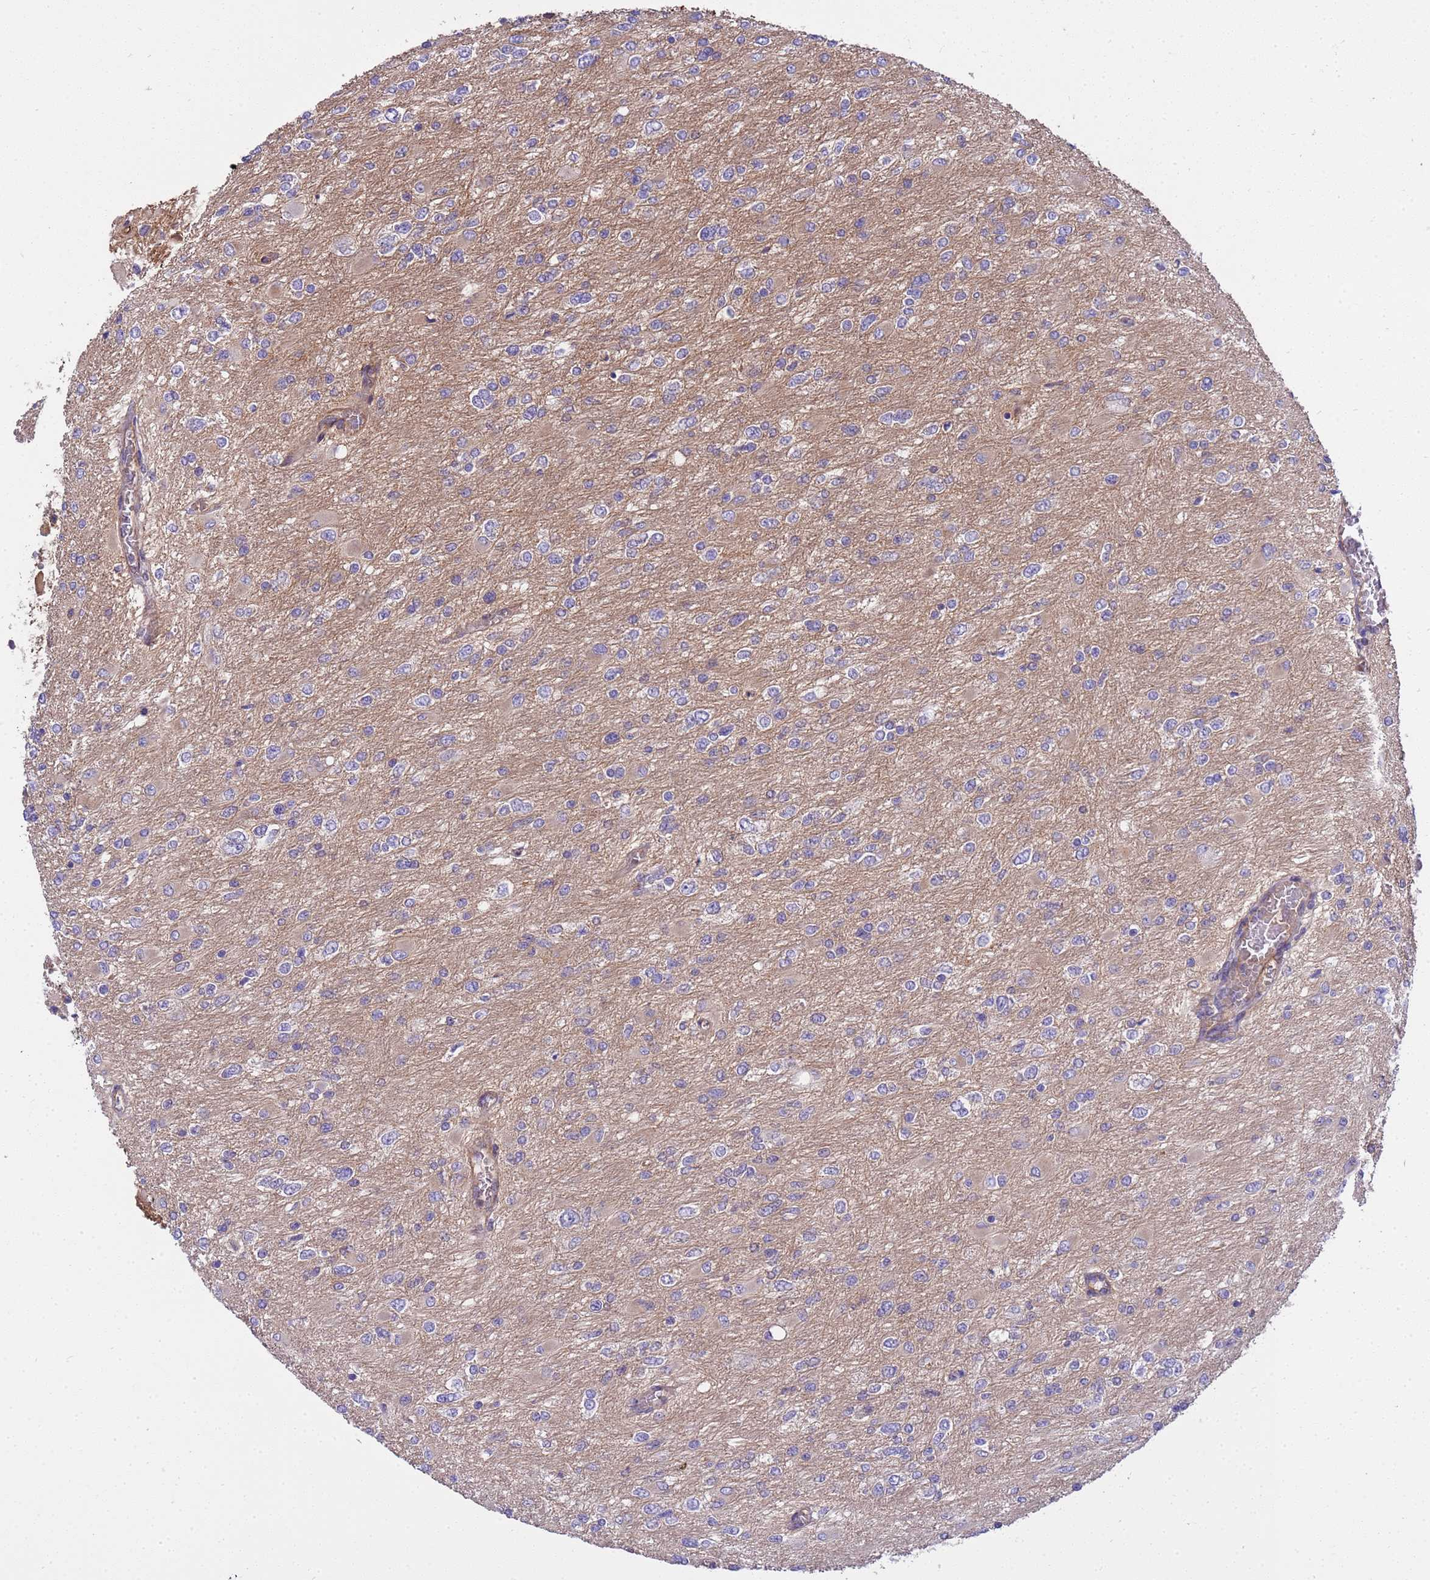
{"staining": {"intensity": "negative", "quantity": "none", "location": "none"}, "tissue": "glioma", "cell_type": "Tumor cells", "image_type": "cancer", "snomed": [{"axis": "morphology", "description": "Glioma, malignant, High grade"}, {"axis": "topography", "description": "Cerebral cortex"}], "caption": "Immunohistochemistry of human malignant high-grade glioma displays no positivity in tumor cells.", "gene": "SMCO3", "patient": {"sex": "female", "age": 36}}